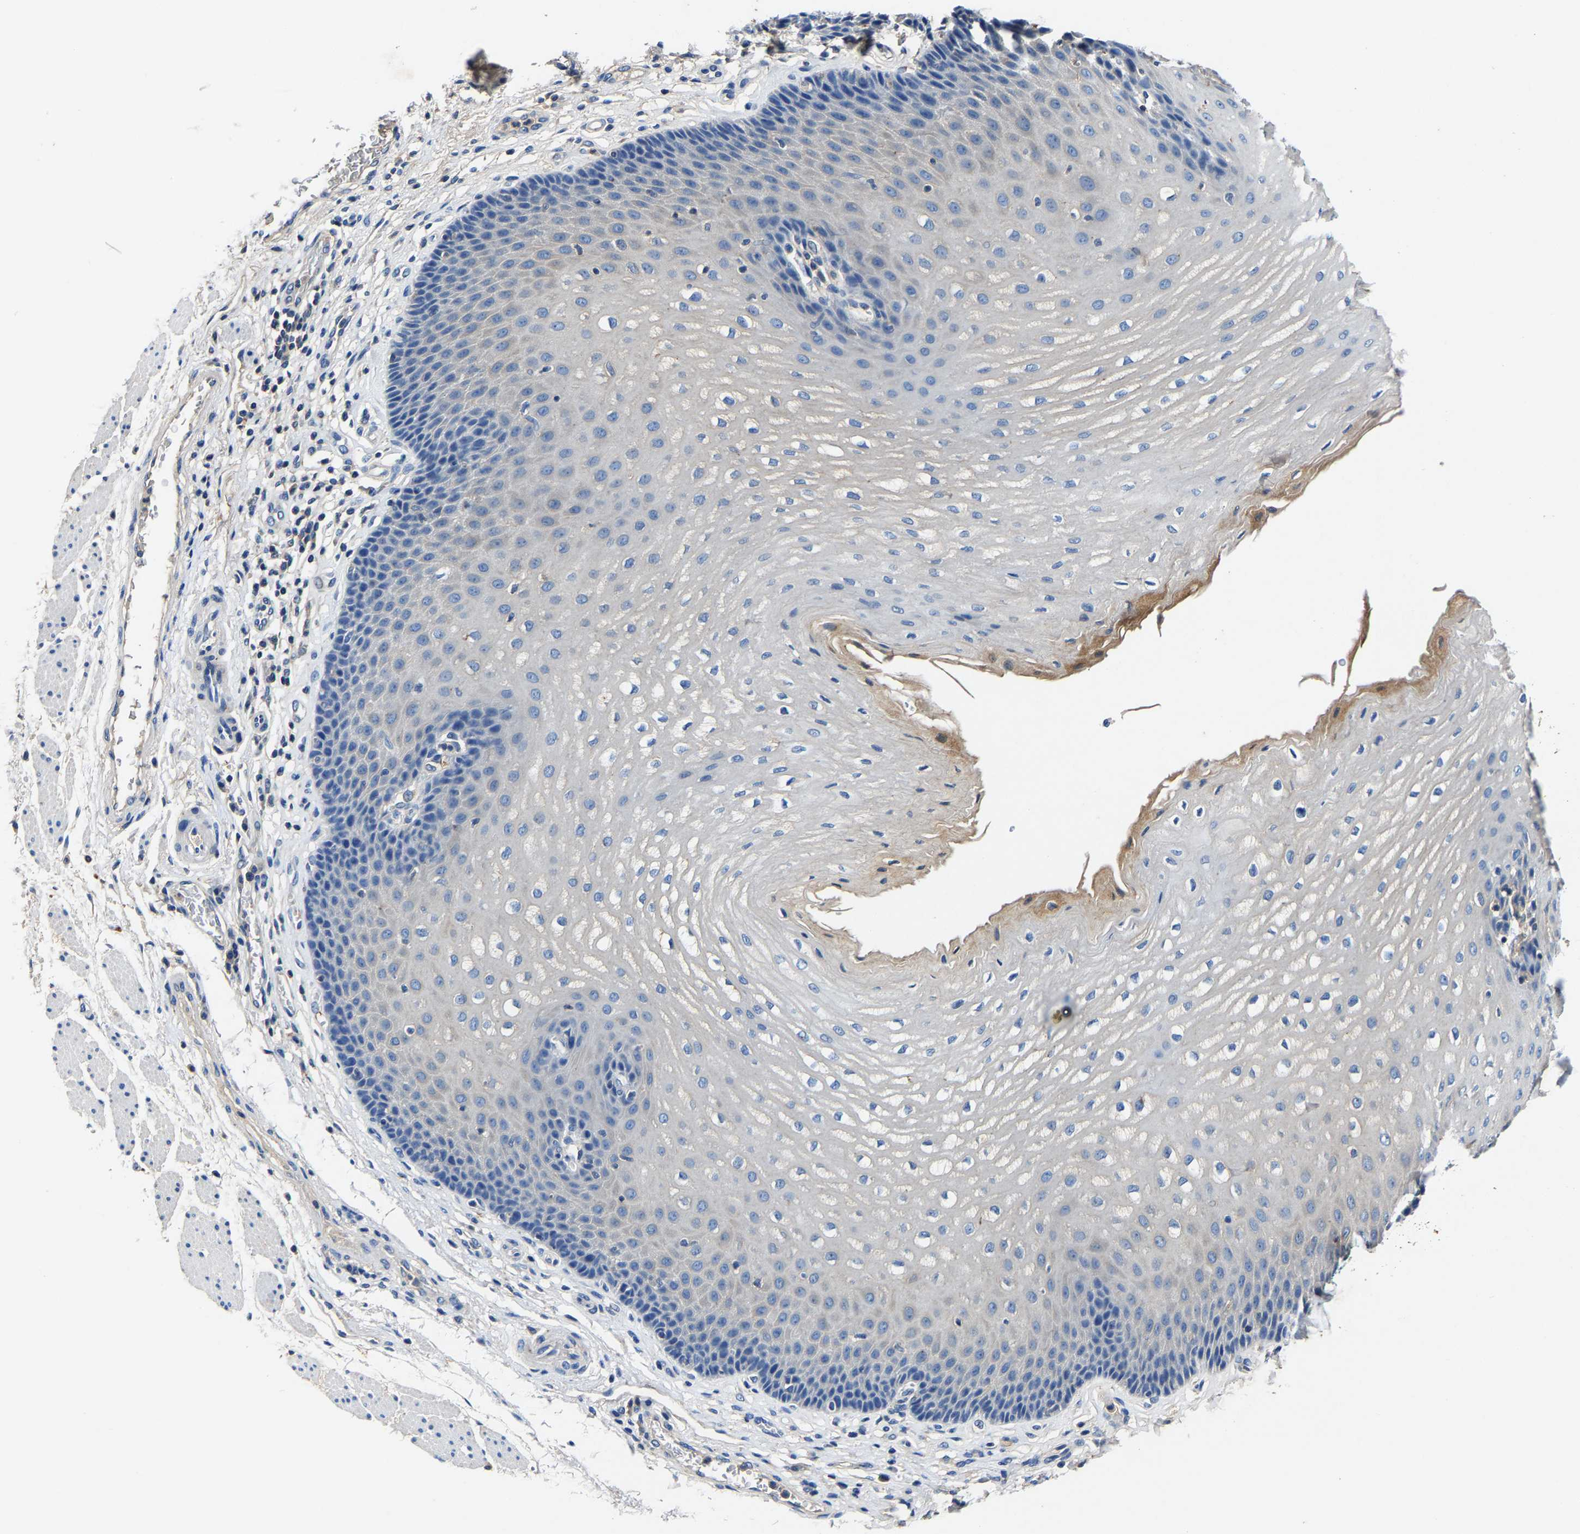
{"staining": {"intensity": "negative", "quantity": "none", "location": "none"}, "tissue": "esophagus", "cell_type": "Squamous epithelial cells", "image_type": "normal", "snomed": [{"axis": "morphology", "description": "Normal tissue, NOS"}, {"axis": "topography", "description": "Esophagus"}], "caption": "High power microscopy image of an IHC photomicrograph of benign esophagus, revealing no significant expression in squamous epithelial cells. (Brightfield microscopy of DAB (3,3'-diaminobenzidine) IHC at high magnification).", "gene": "SLC25A25", "patient": {"sex": "male", "age": 54}}